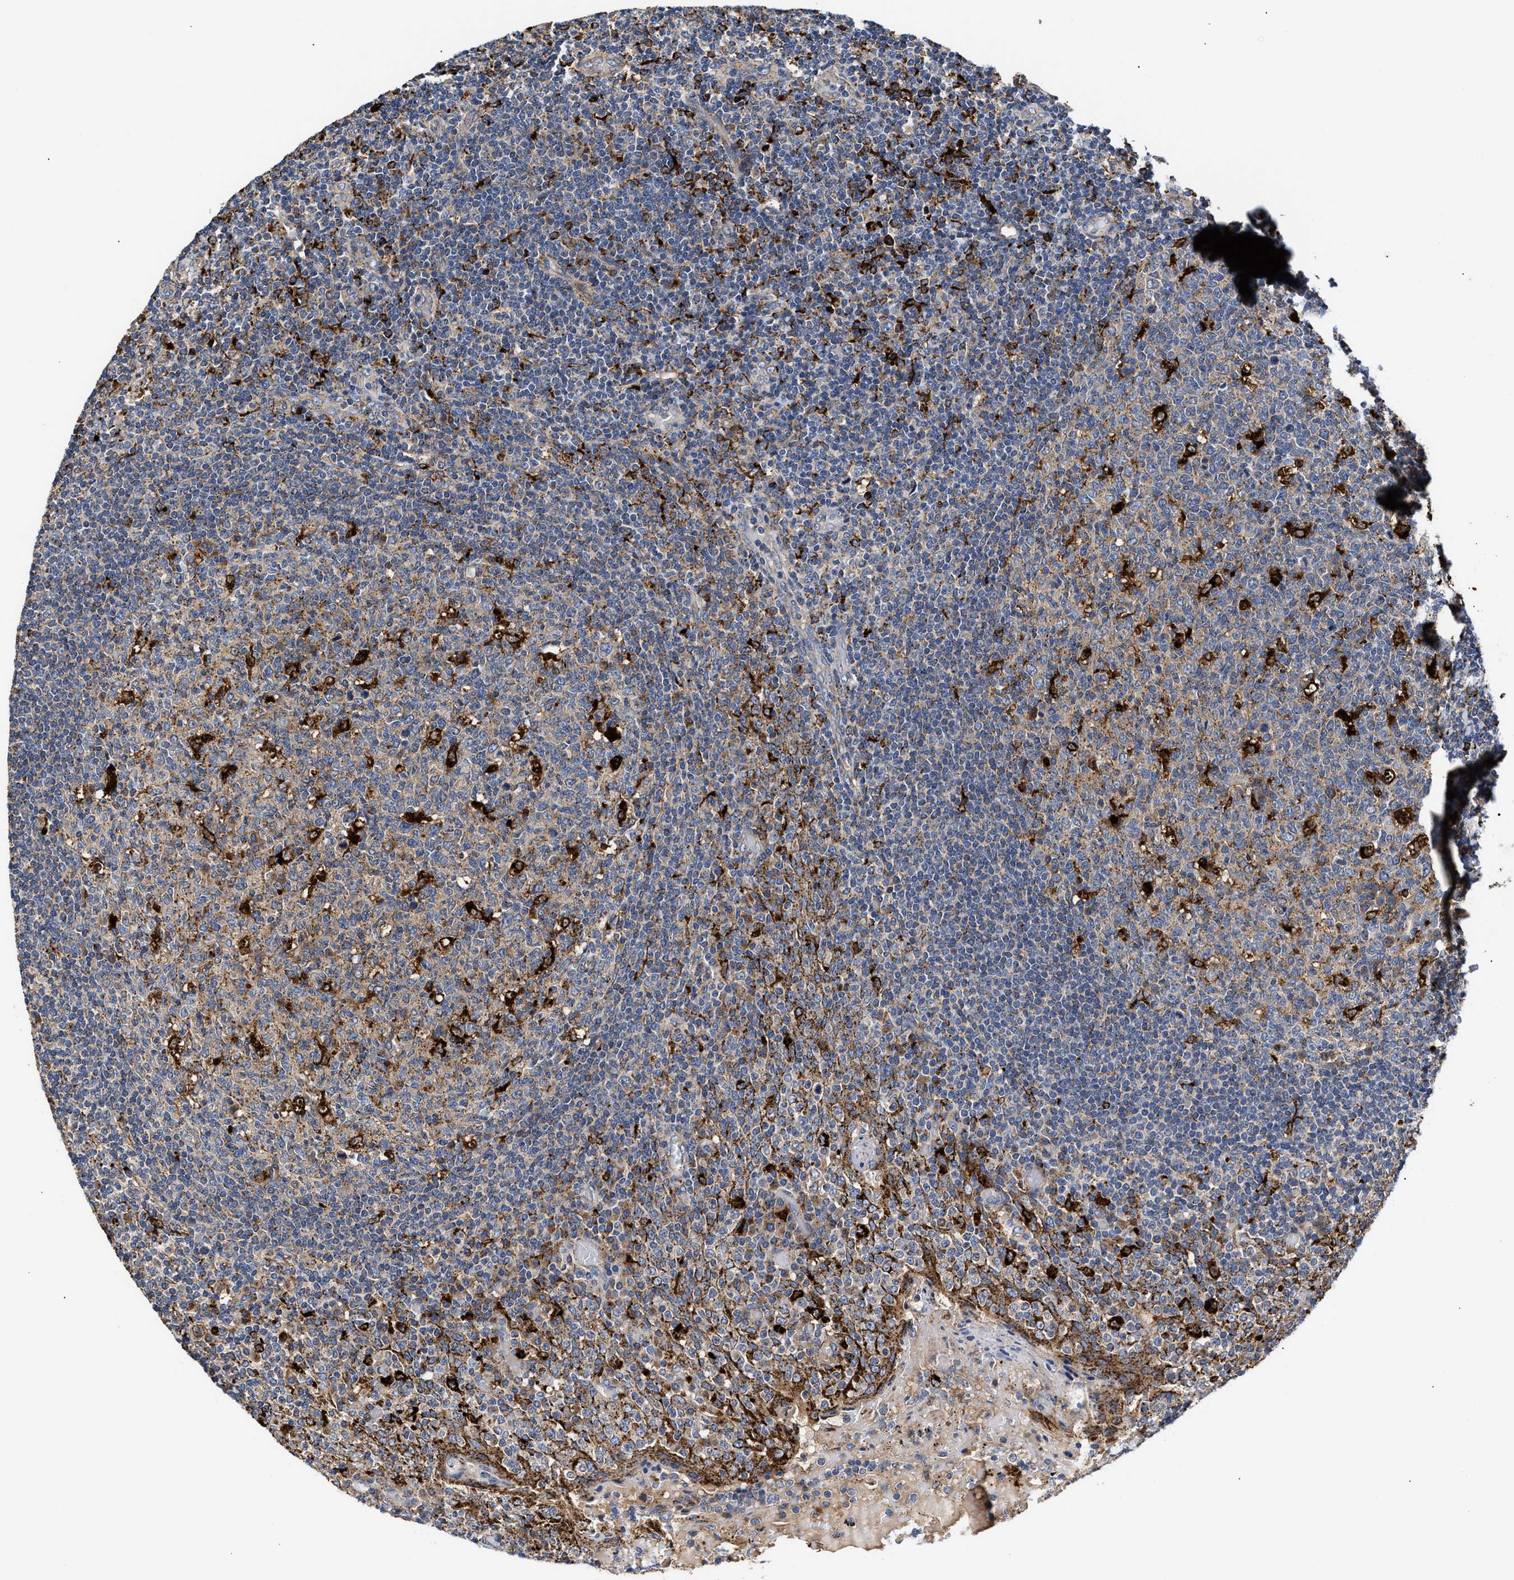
{"staining": {"intensity": "strong", "quantity": "<25%", "location": "cytoplasmic/membranous"}, "tissue": "tonsil", "cell_type": "Germinal center cells", "image_type": "normal", "snomed": [{"axis": "morphology", "description": "Normal tissue, NOS"}, {"axis": "topography", "description": "Tonsil"}], "caption": "A medium amount of strong cytoplasmic/membranous staining is seen in about <25% of germinal center cells in unremarkable tonsil. (DAB (3,3'-diaminobenzidine) IHC, brown staining for protein, blue staining for nuclei).", "gene": "CCDC146", "patient": {"sex": "female", "age": 19}}